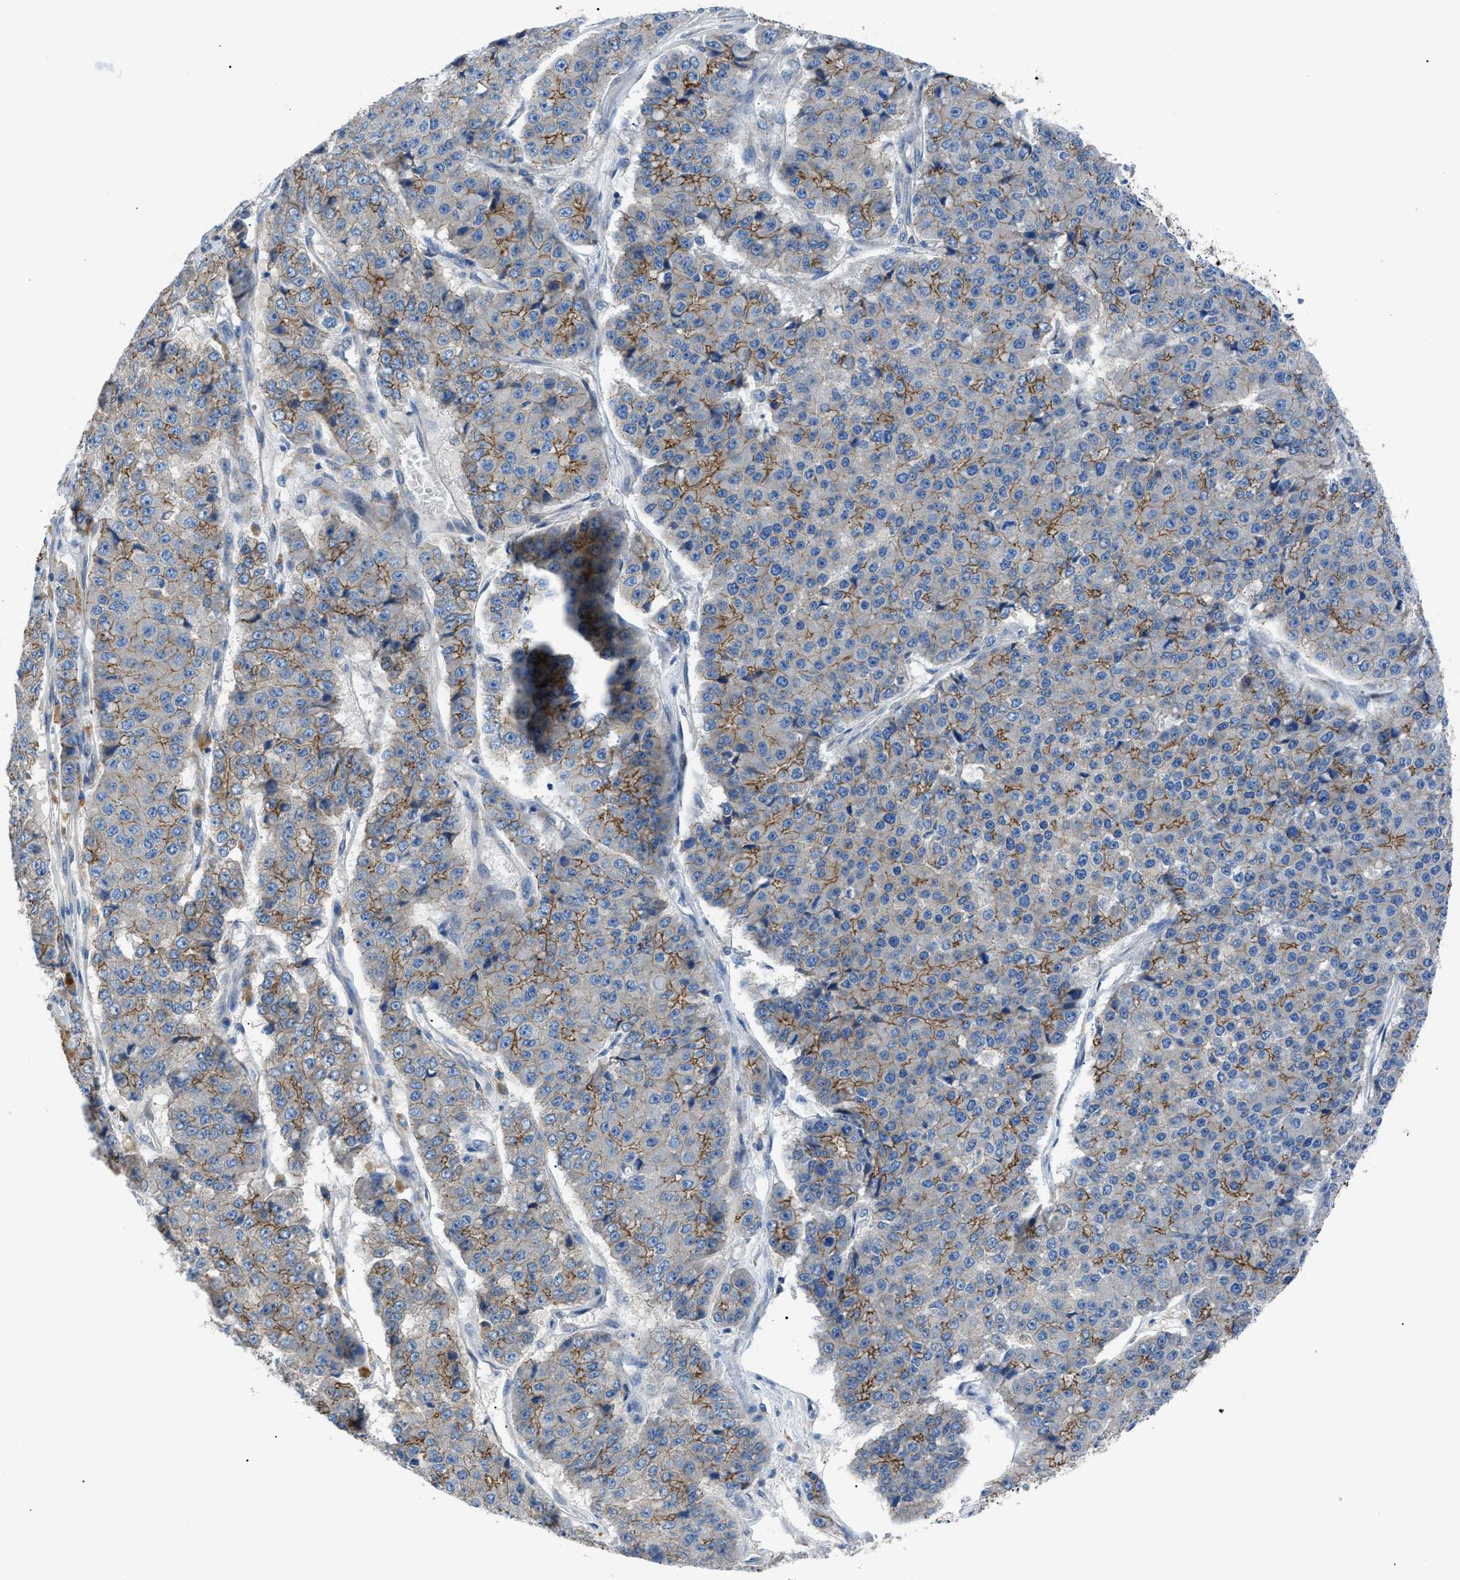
{"staining": {"intensity": "moderate", "quantity": ">75%", "location": "cytoplasmic/membranous"}, "tissue": "pancreatic cancer", "cell_type": "Tumor cells", "image_type": "cancer", "snomed": [{"axis": "morphology", "description": "Adenocarcinoma, NOS"}, {"axis": "topography", "description": "Pancreas"}], "caption": "IHC of human pancreatic adenocarcinoma demonstrates medium levels of moderate cytoplasmic/membranous expression in about >75% of tumor cells.", "gene": "ZDHHC24", "patient": {"sex": "male", "age": 50}}